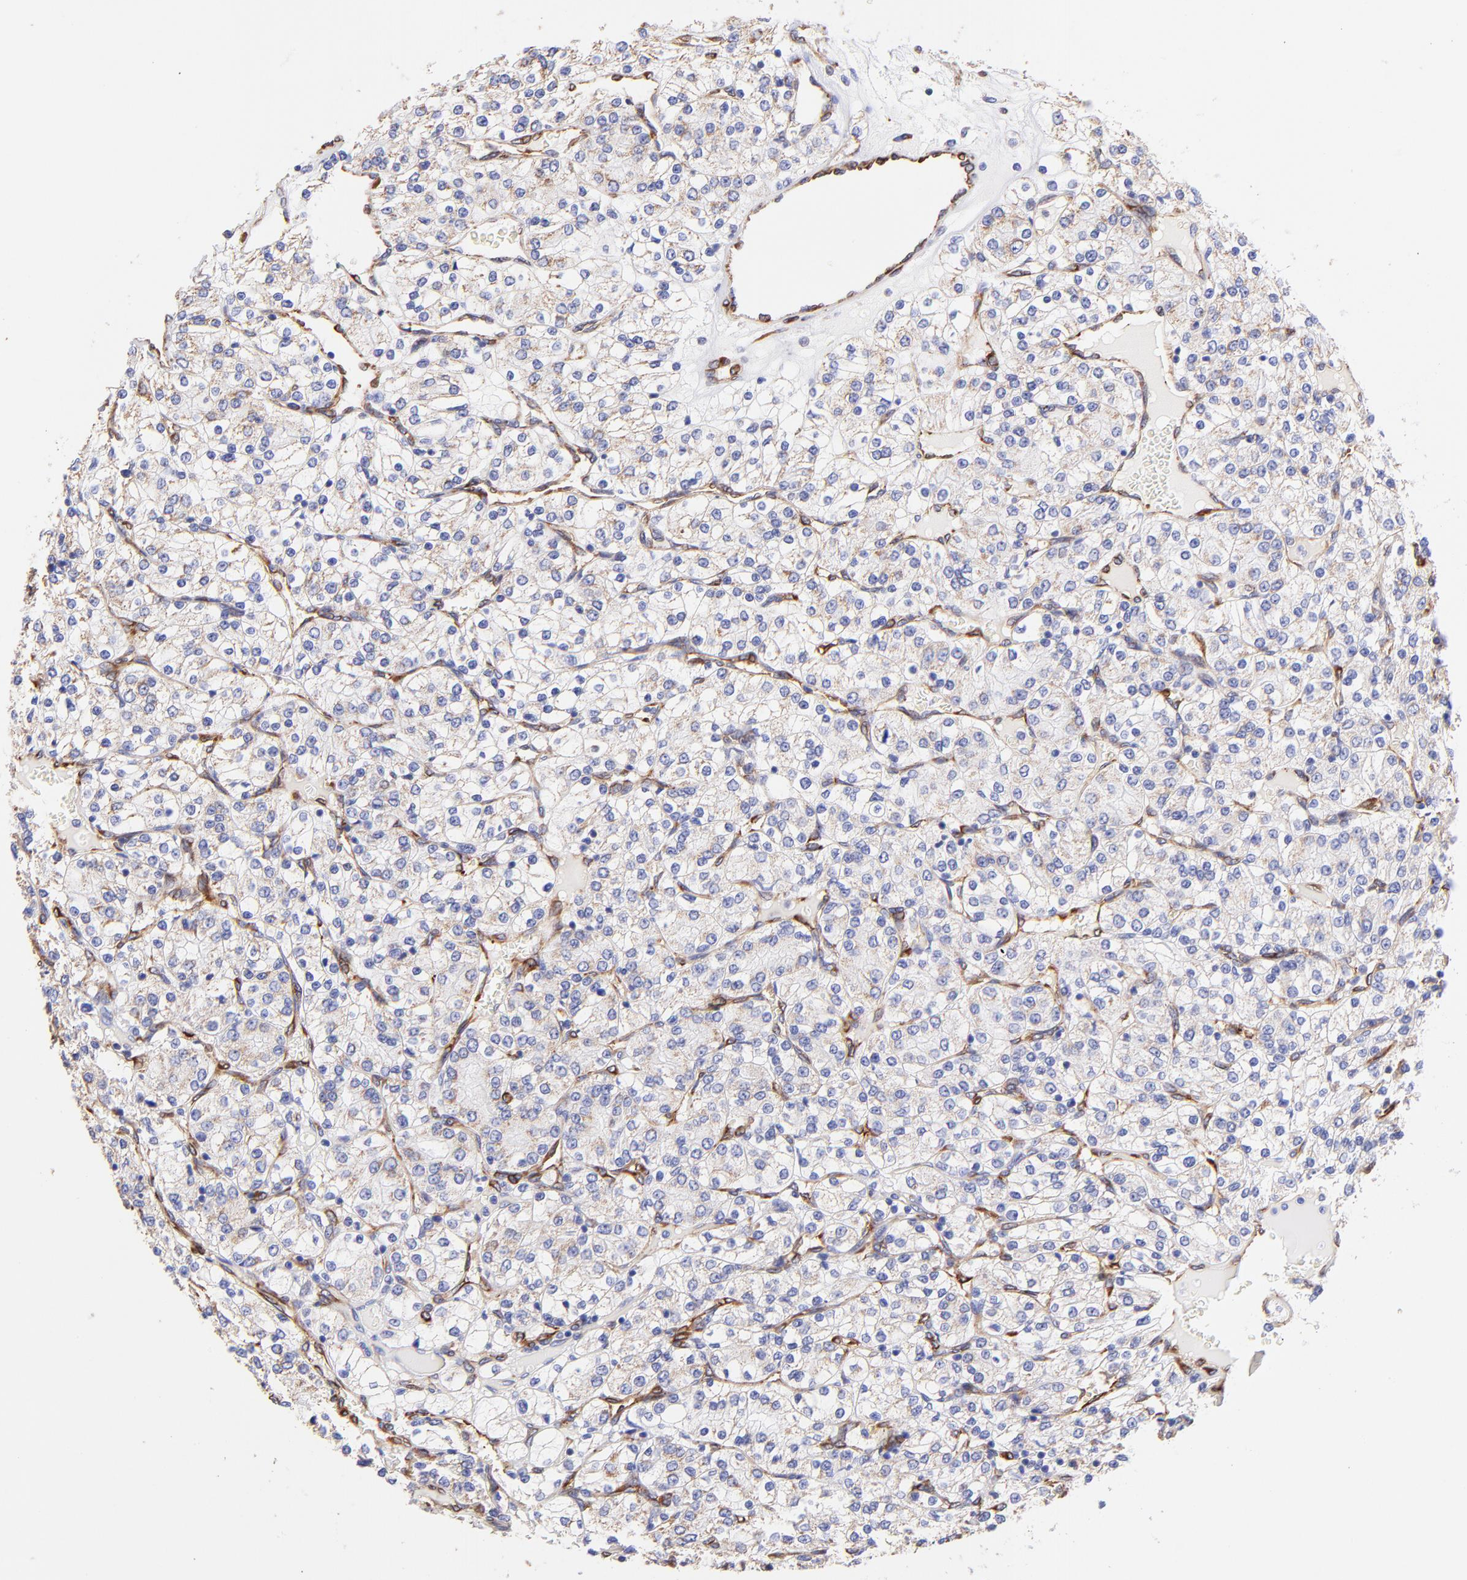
{"staining": {"intensity": "weak", "quantity": "25%-75%", "location": "cytoplasmic/membranous"}, "tissue": "renal cancer", "cell_type": "Tumor cells", "image_type": "cancer", "snomed": [{"axis": "morphology", "description": "Adenocarcinoma, NOS"}, {"axis": "topography", "description": "Kidney"}], "caption": "There is low levels of weak cytoplasmic/membranous staining in tumor cells of renal cancer, as demonstrated by immunohistochemical staining (brown color).", "gene": "SPARC", "patient": {"sex": "female", "age": 62}}